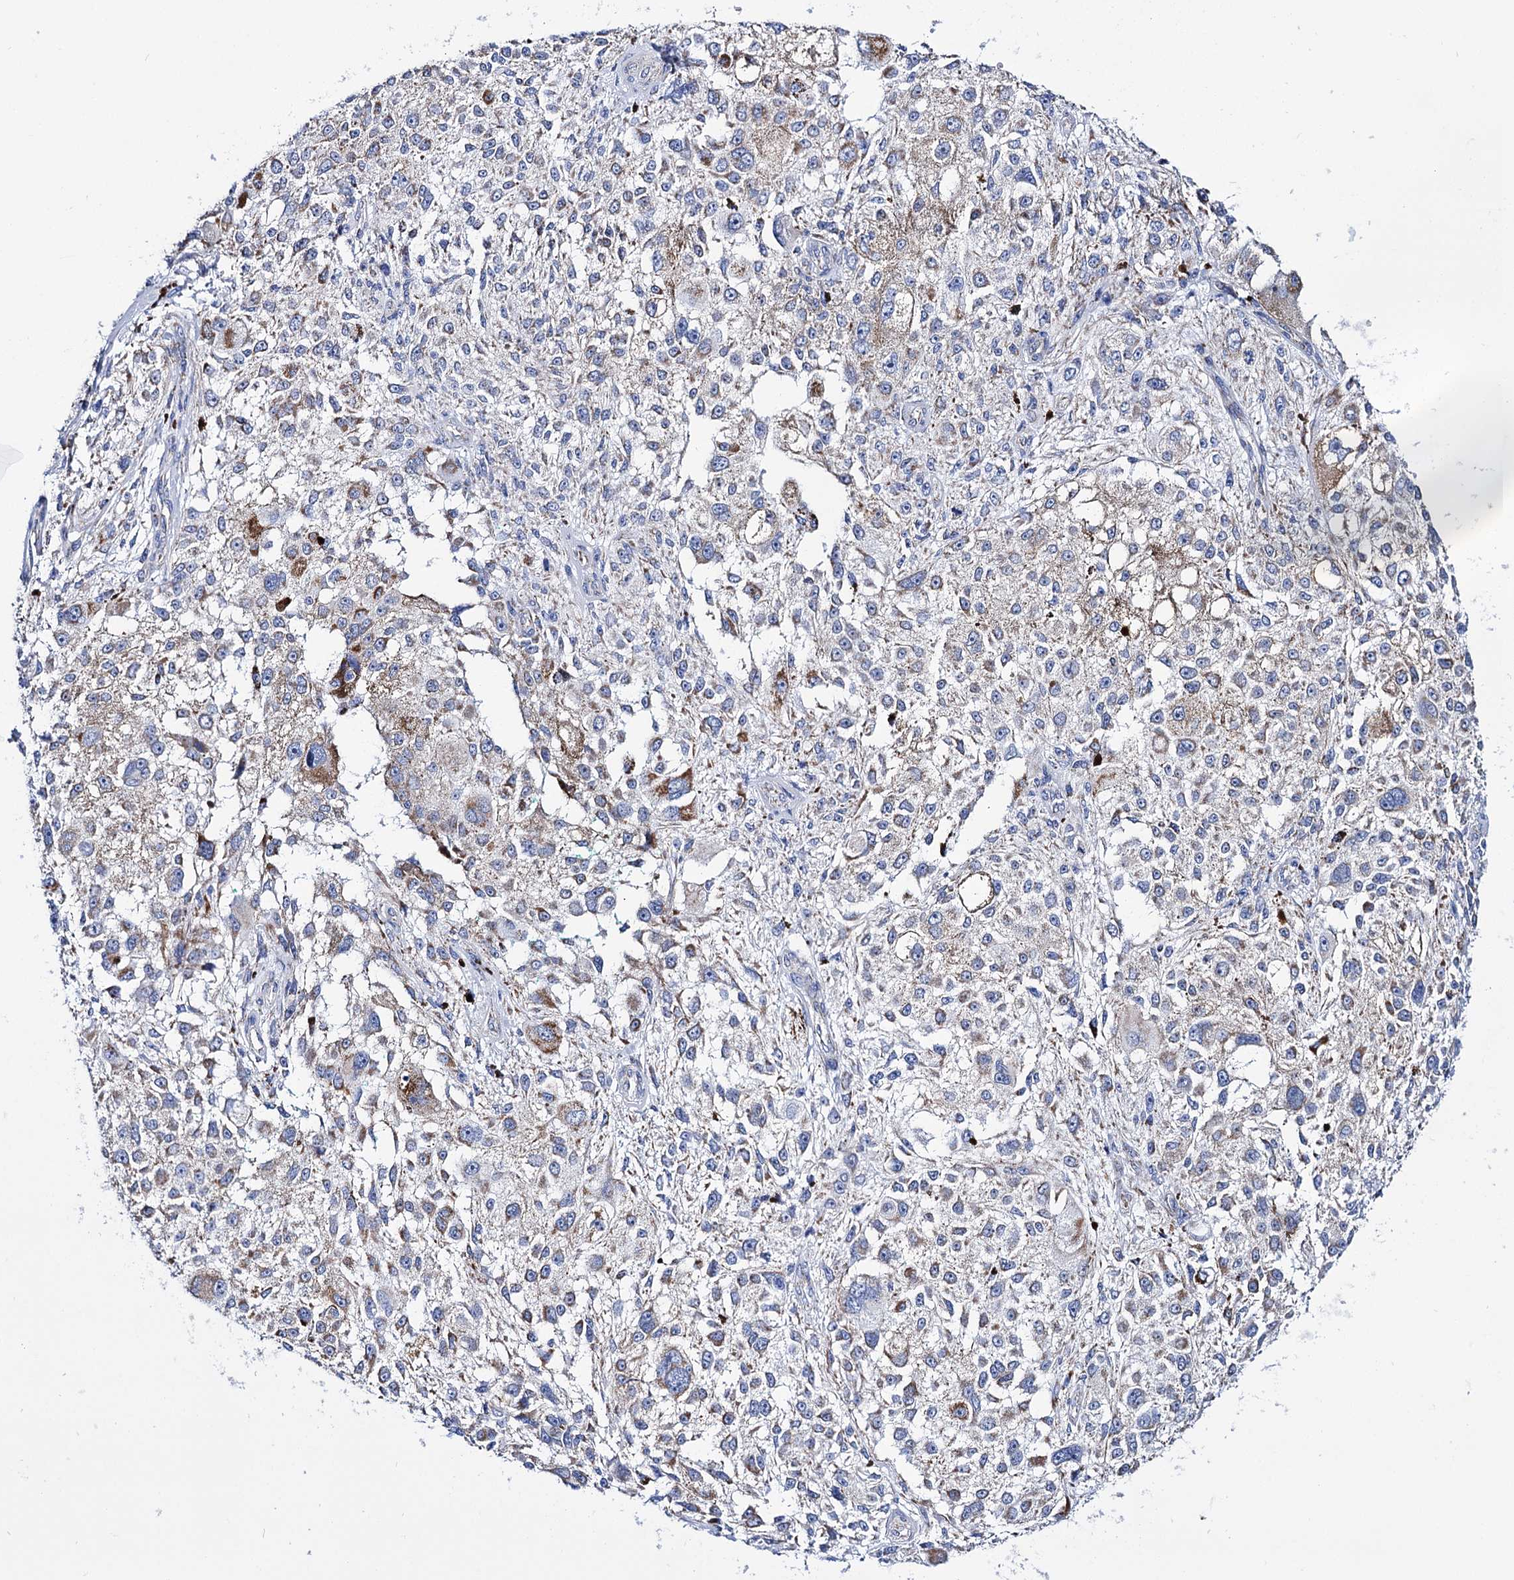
{"staining": {"intensity": "moderate", "quantity": "<25%", "location": "cytoplasmic/membranous"}, "tissue": "melanoma", "cell_type": "Tumor cells", "image_type": "cancer", "snomed": [{"axis": "morphology", "description": "Necrosis, NOS"}, {"axis": "morphology", "description": "Malignant melanoma, NOS"}, {"axis": "topography", "description": "Skin"}], "caption": "Moderate cytoplasmic/membranous protein expression is appreciated in approximately <25% of tumor cells in melanoma.", "gene": "UBASH3B", "patient": {"sex": "female", "age": 87}}